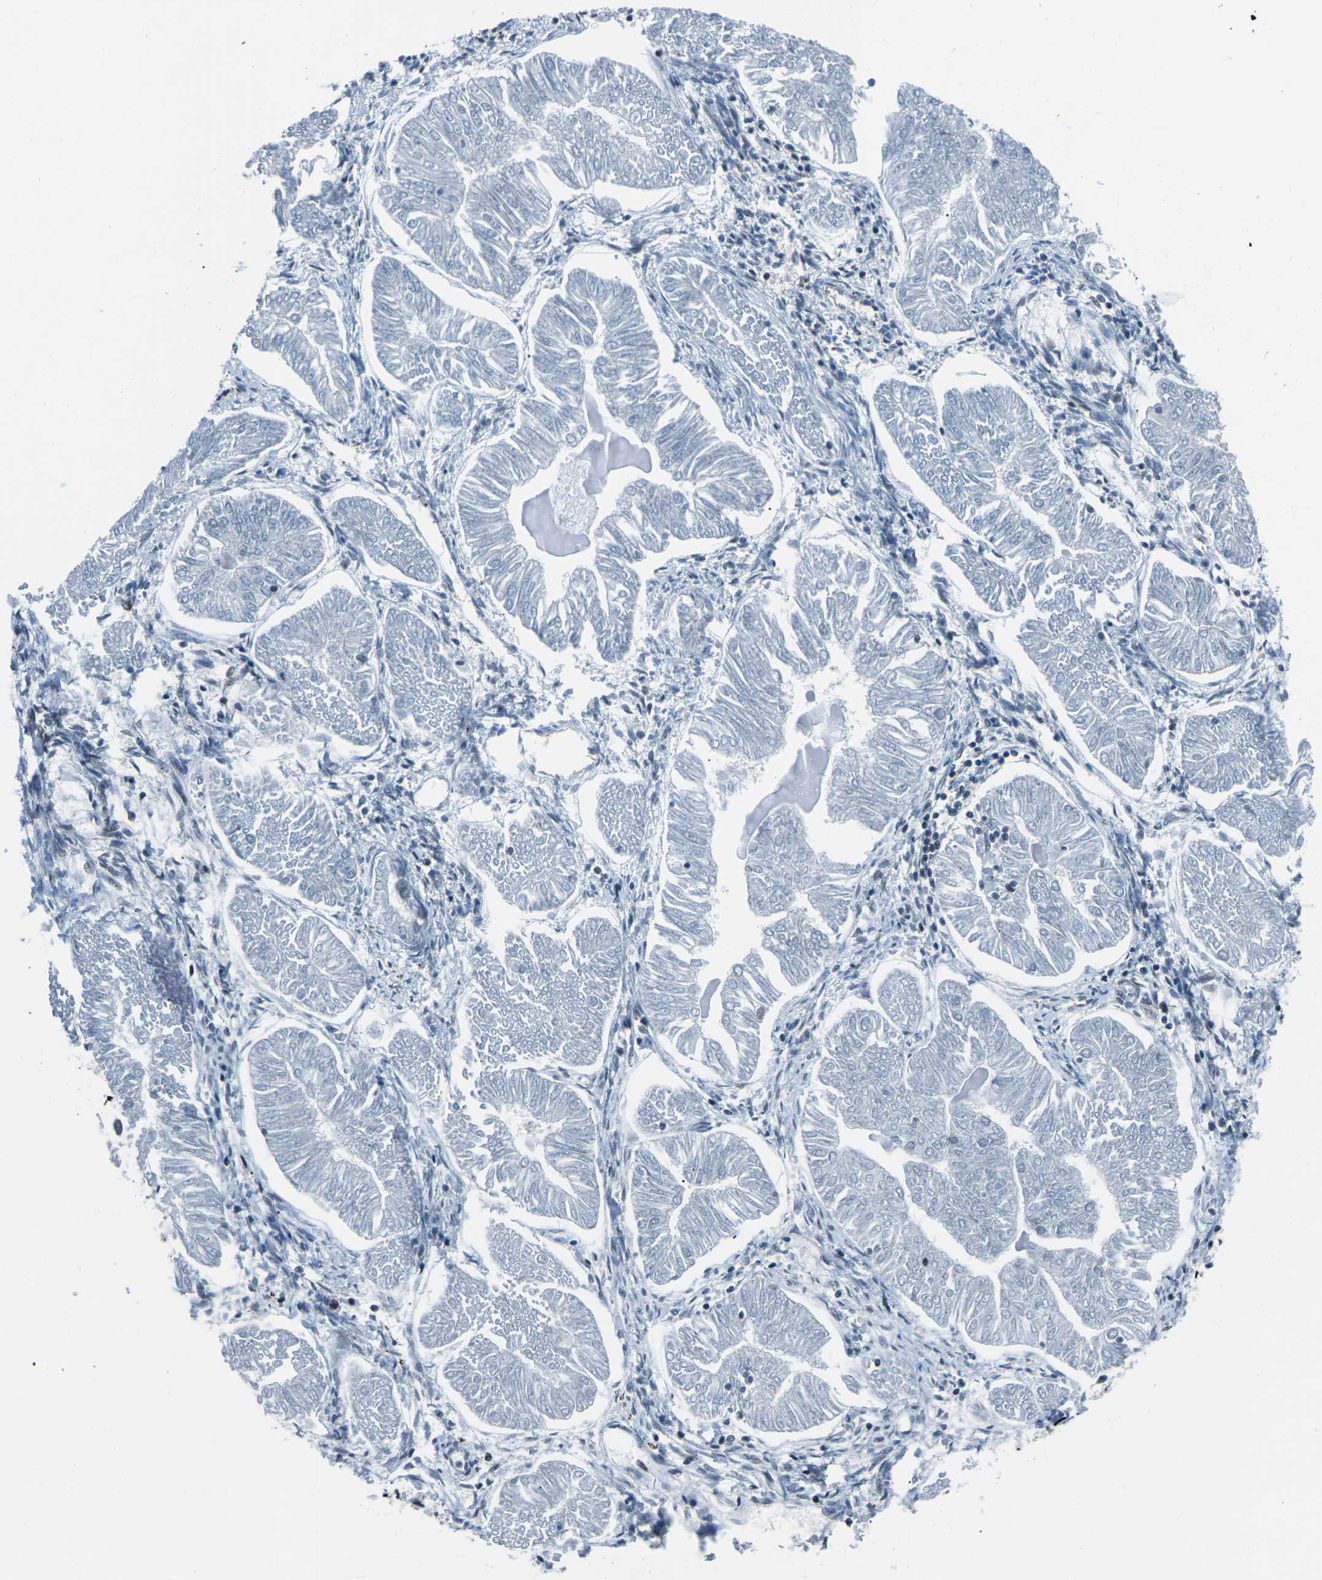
{"staining": {"intensity": "negative", "quantity": "none", "location": "none"}, "tissue": "endometrial cancer", "cell_type": "Tumor cells", "image_type": "cancer", "snomed": [{"axis": "morphology", "description": "Adenocarcinoma, NOS"}, {"axis": "topography", "description": "Endometrium"}], "caption": "IHC photomicrograph of human adenocarcinoma (endometrial) stained for a protein (brown), which displays no positivity in tumor cells.", "gene": "RBL2", "patient": {"sex": "female", "age": 53}}